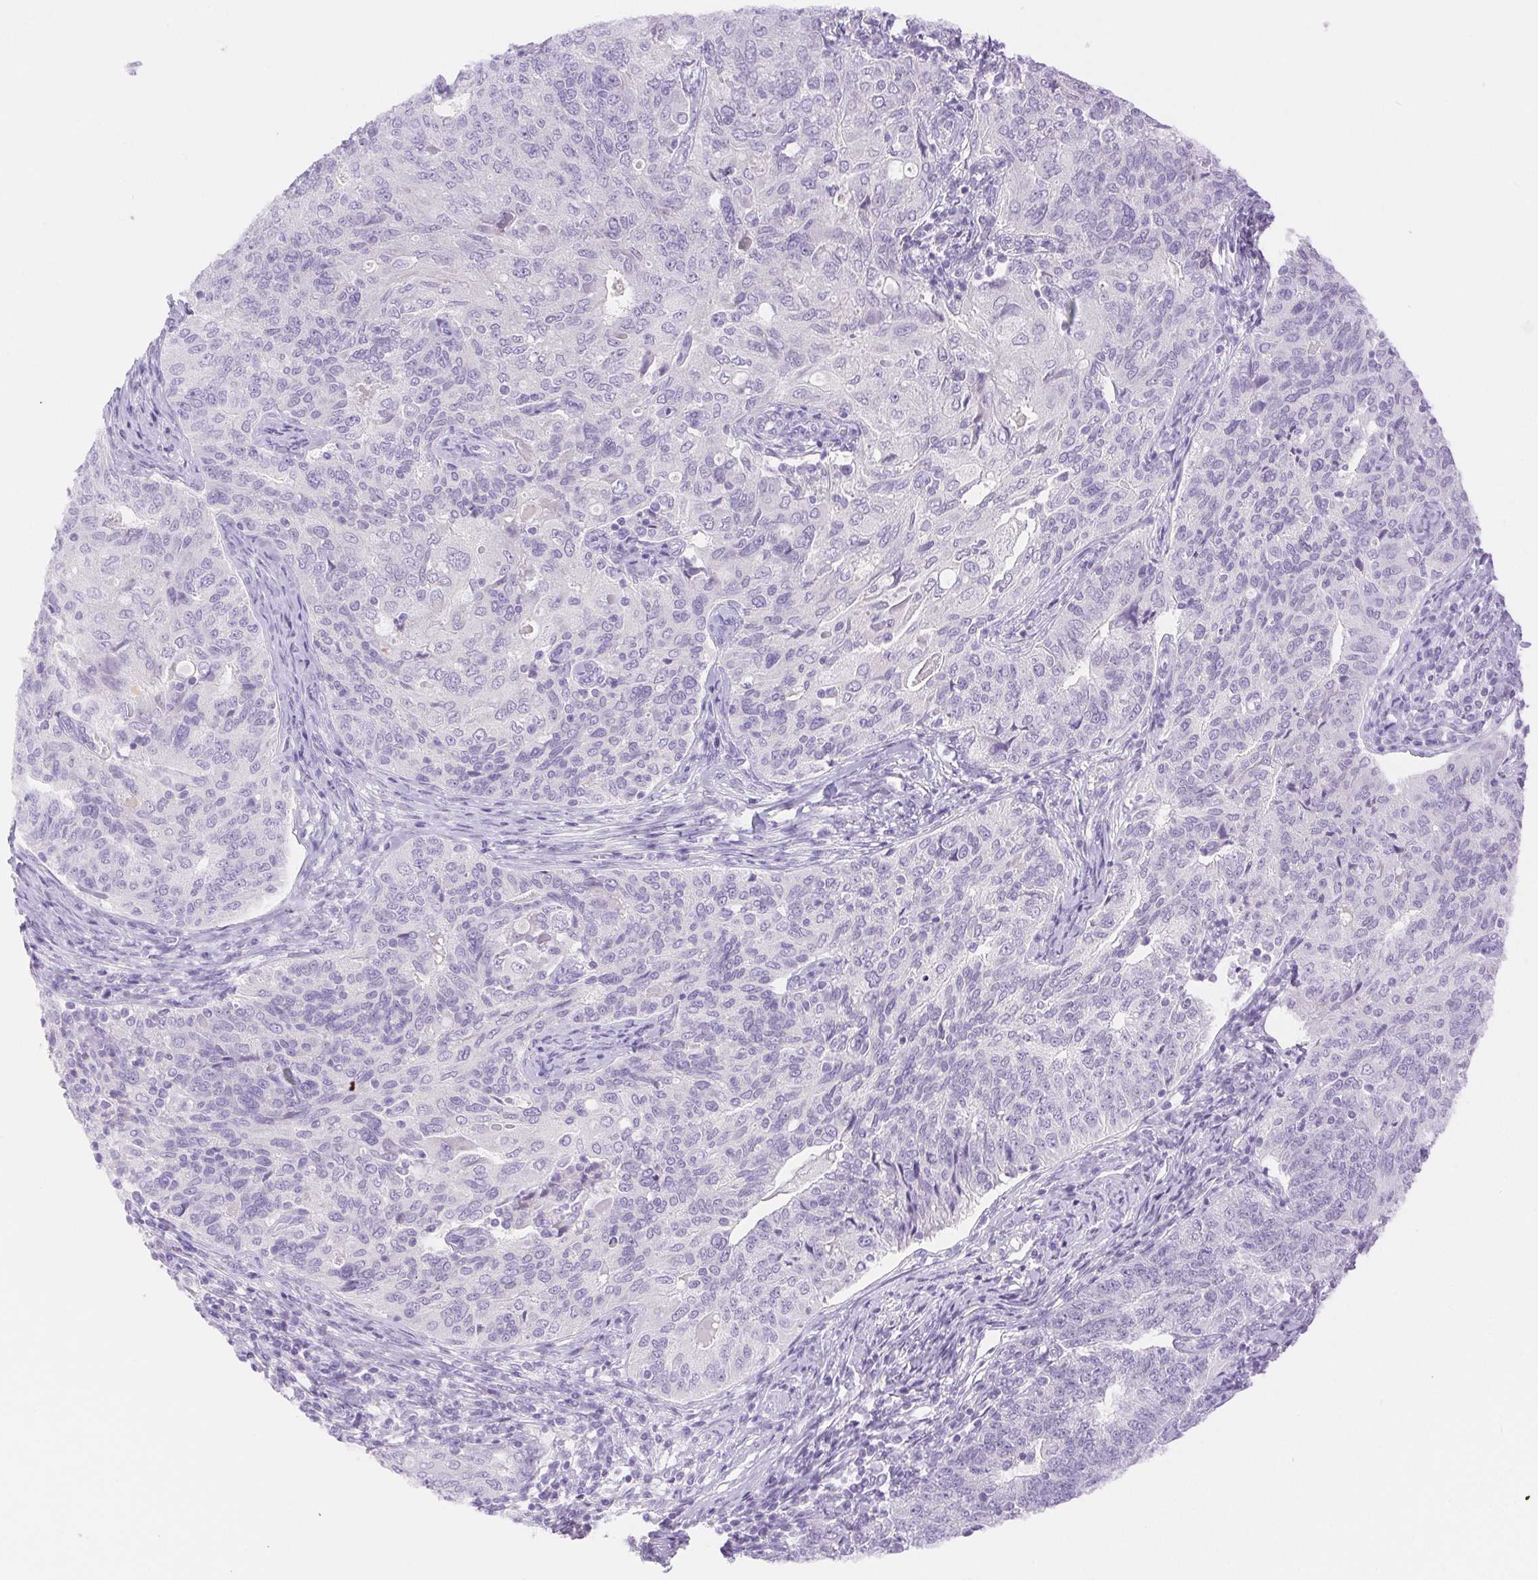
{"staining": {"intensity": "negative", "quantity": "none", "location": "none"}, "tissue": "endometrial cancer", "cell_type": "Tumor cells", "image_type": "cancer", "snomed": [{"axis": "morphology", "description": "Adenocarcinoma, NOS"}, {"axis": "topography", "description": "Endometrium"}], "caption": "Micrograph shows no significant protein staining in tumor cells of endometrial adenocarcinoma.", "gene": "SPACA4", "patient": {"sex": "female", "age": 43}}